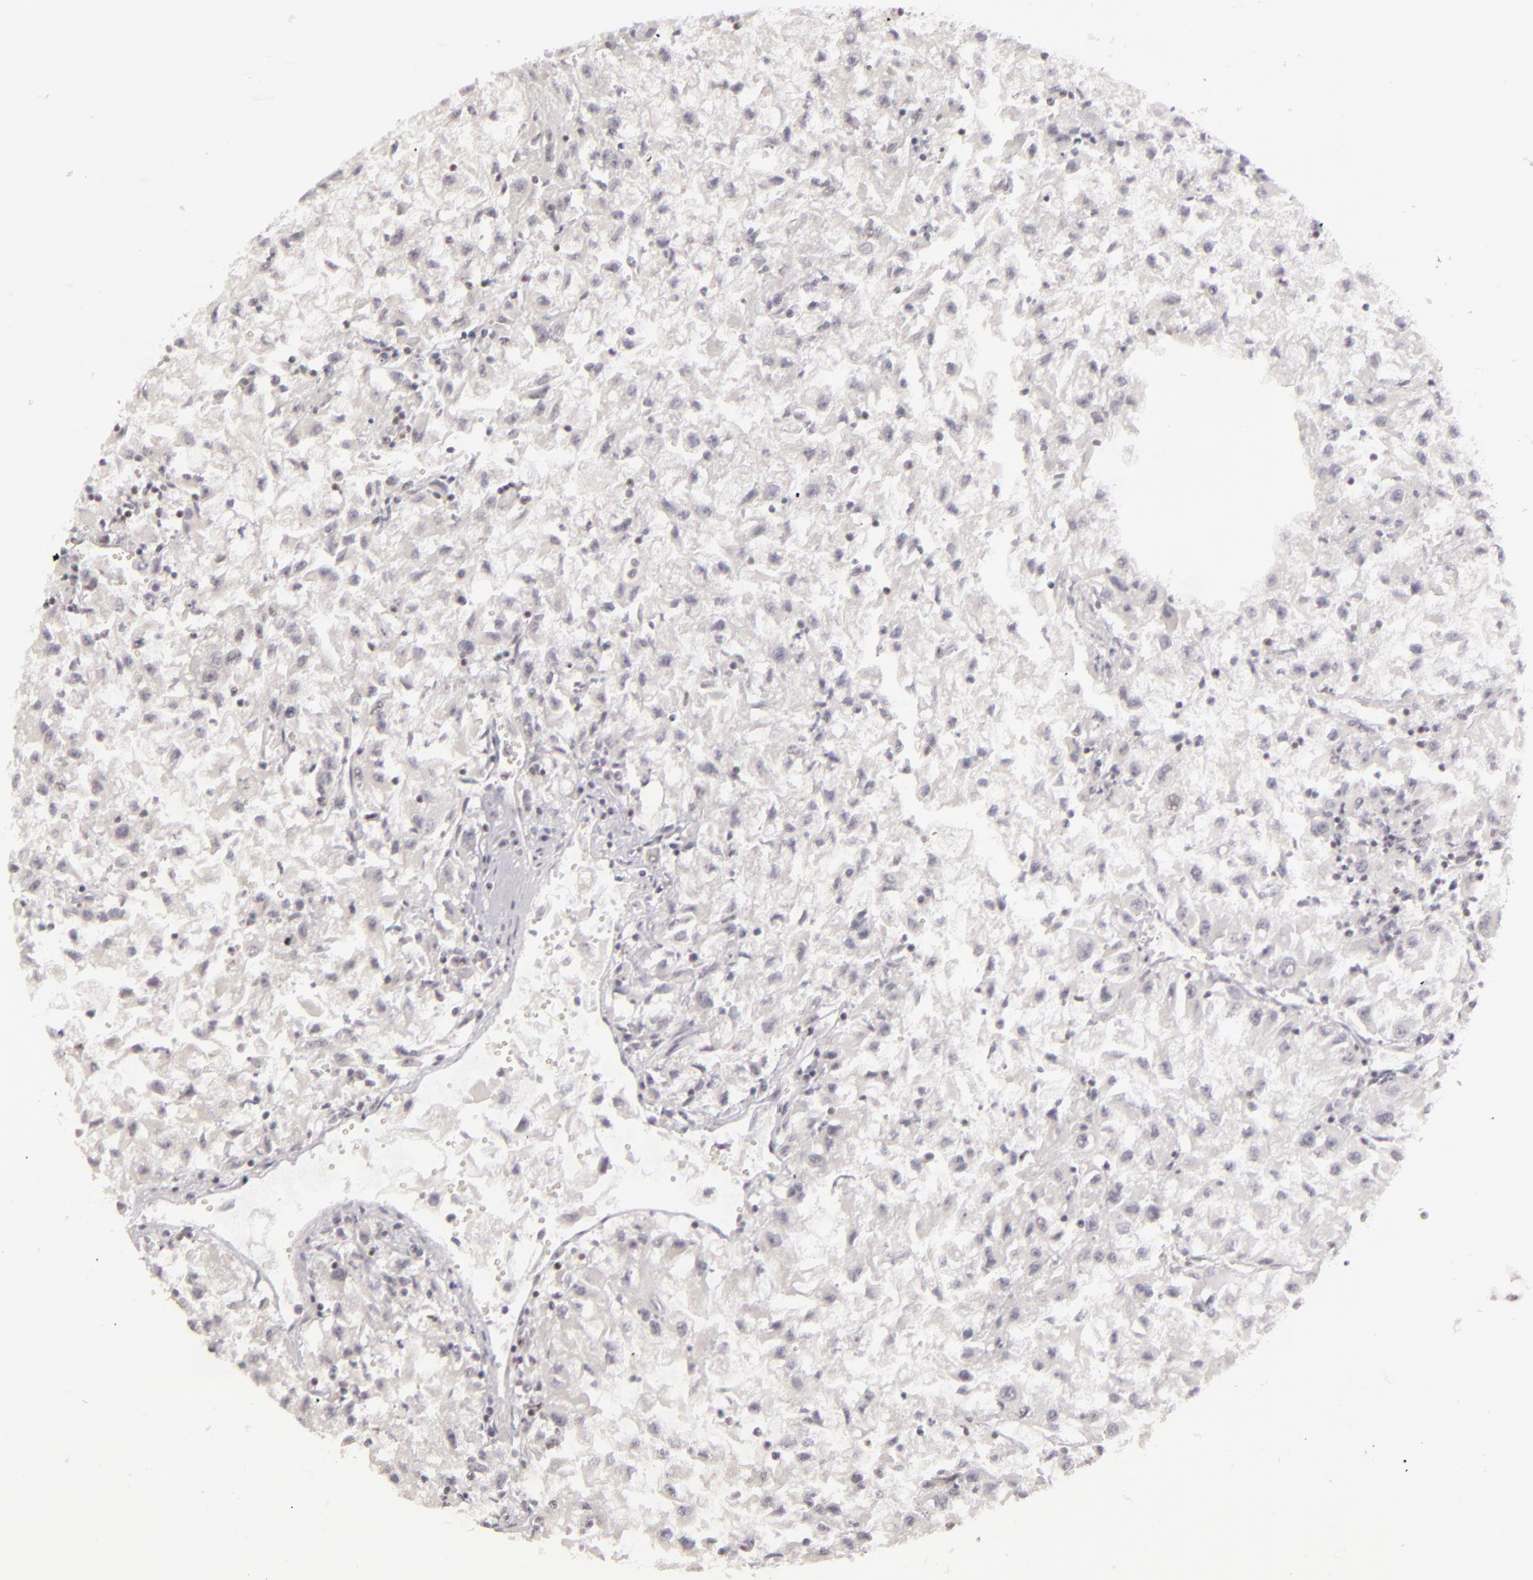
{"staining": {"intensity": "negative", "quantity": "none", "location": "none"}, "tissue": "renal cancer", "cell_type": "Tumor cells", "image_type": "cancer", "snomed": [{"axis": "morphology", "description": "Adenocarcinoma, NOS"}, {"axis": "topography", "description": "Kidney"}], "caption": "A photomicrograph of renal cancer (adenocarcinoma) stained for a protein demonstrates no brown staining in tumor cells.", "gene": "DAXX", "patient": {"sex": "male", "age": 59}}